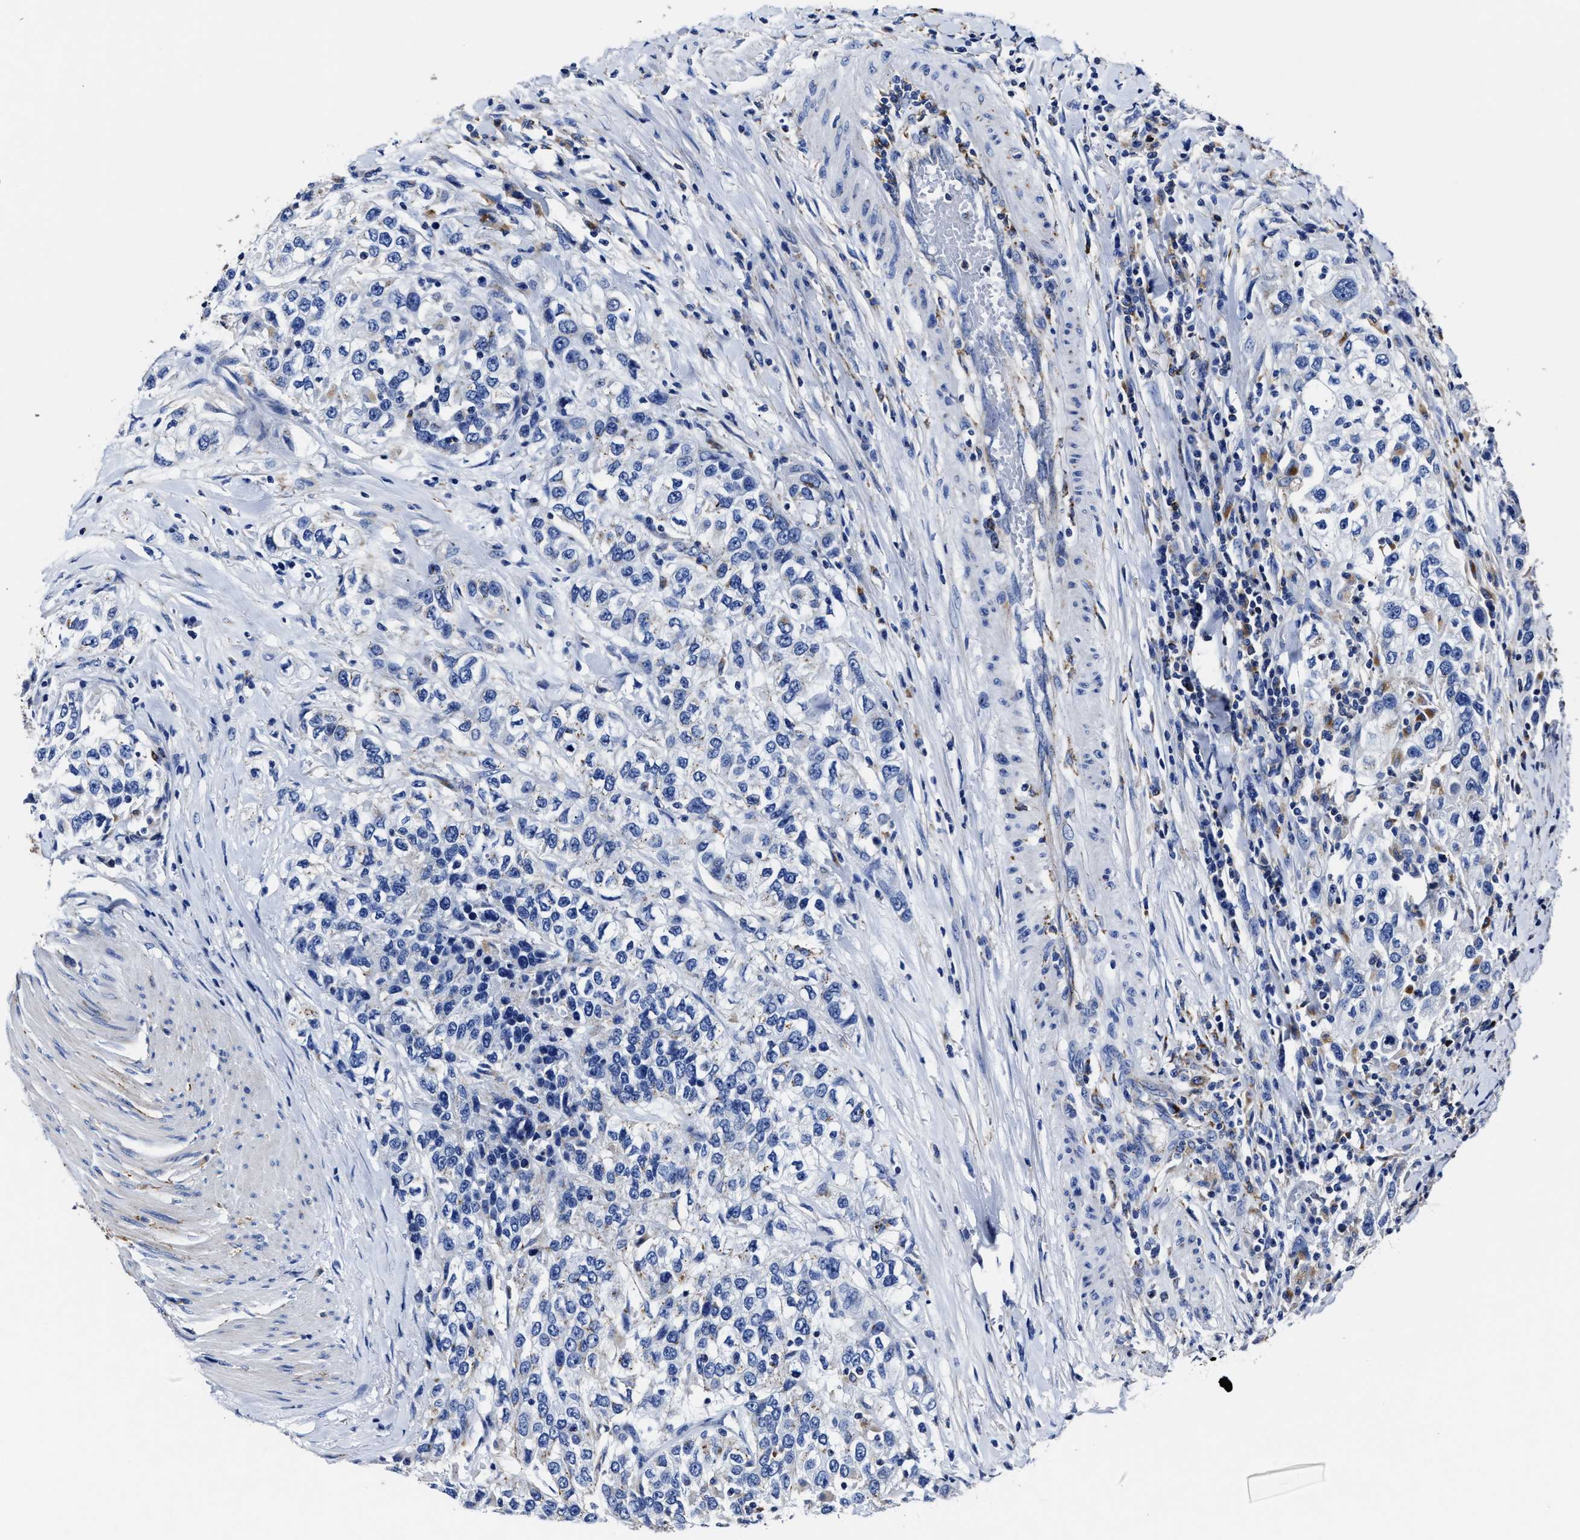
{"staining": {"intensity": "negative", "quantity": "none", "location": "none"}, "tissue": "urothelial cancer", "cell_type": "Tumor cells", "image_type": "cancer", "snomed": [{"axis": "morphology", "description": "Urothelial carcinoma, High grade"}, {"axis": "topography", "description": "Urinary bladder"}], "caption": "Immunohistochemistry of human urothelial cancer displays no staining in tumor cells.", "gene": "LAMTOR4", "patient": {"sex": "female", "age": 80}}